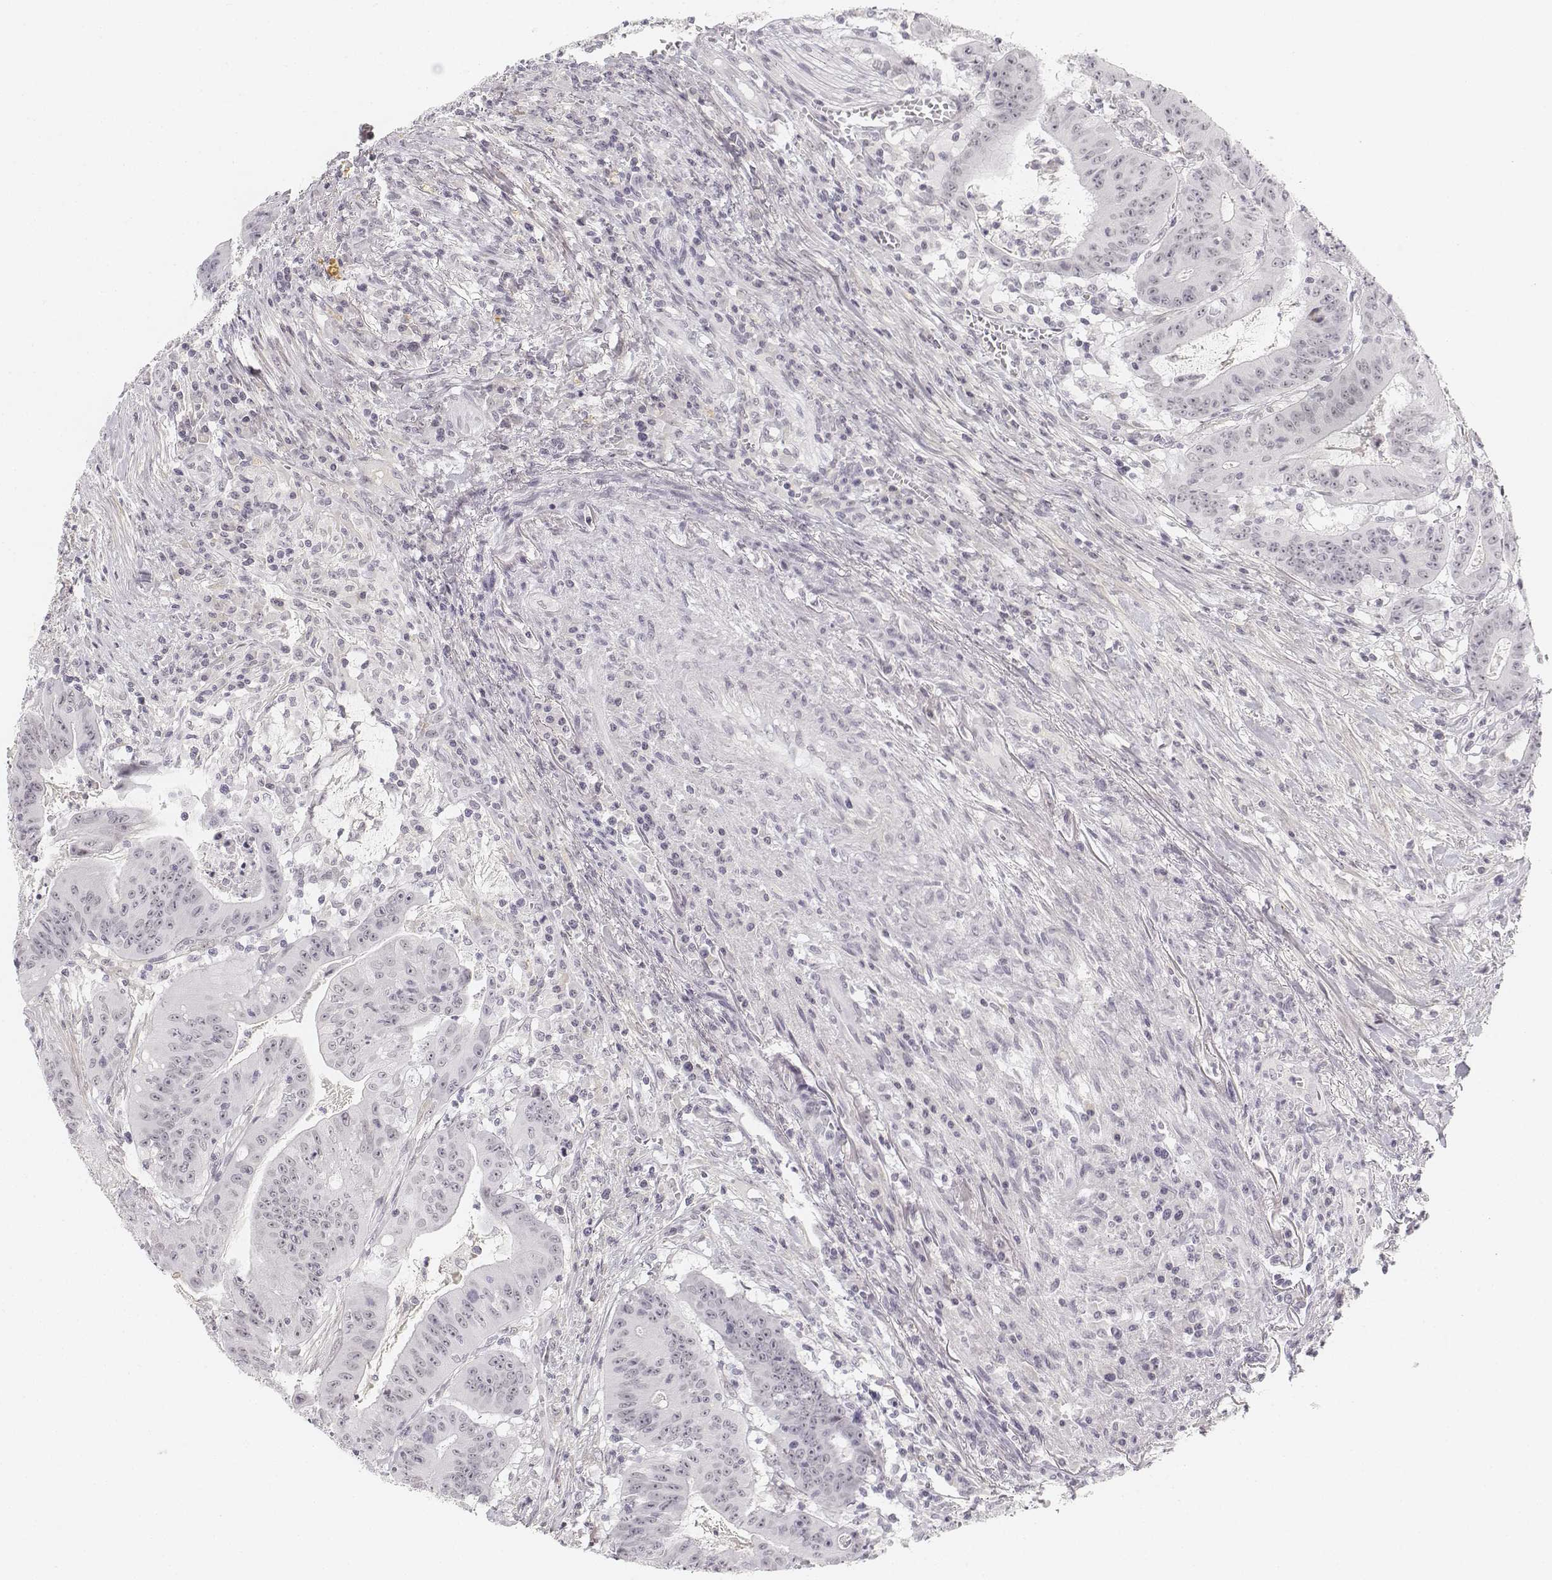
{"staining": {"intensity": "negative", "quantity": "none", "location": "none"}, "tissue": "colorectal cancer", "cell_type": "Tumor cells", "image_type": "cancer", "snomed": [{"axis": "morphology", "description": "Adenocarcinoma, NOS"}, {"axis": "topography", "description": "Colon"}], "caption": "Colorectal adenocarcinoma was stained to show a protein in brown. There is no significant staining in tumor cells. Brightfield microscopy of immunohistochemistry (IHC) stained with DAB (brown) and hematoxylin (blue), captured at high magnification.", "gene": "KRT84", "patient": {"sex": "male", "age": 33}}